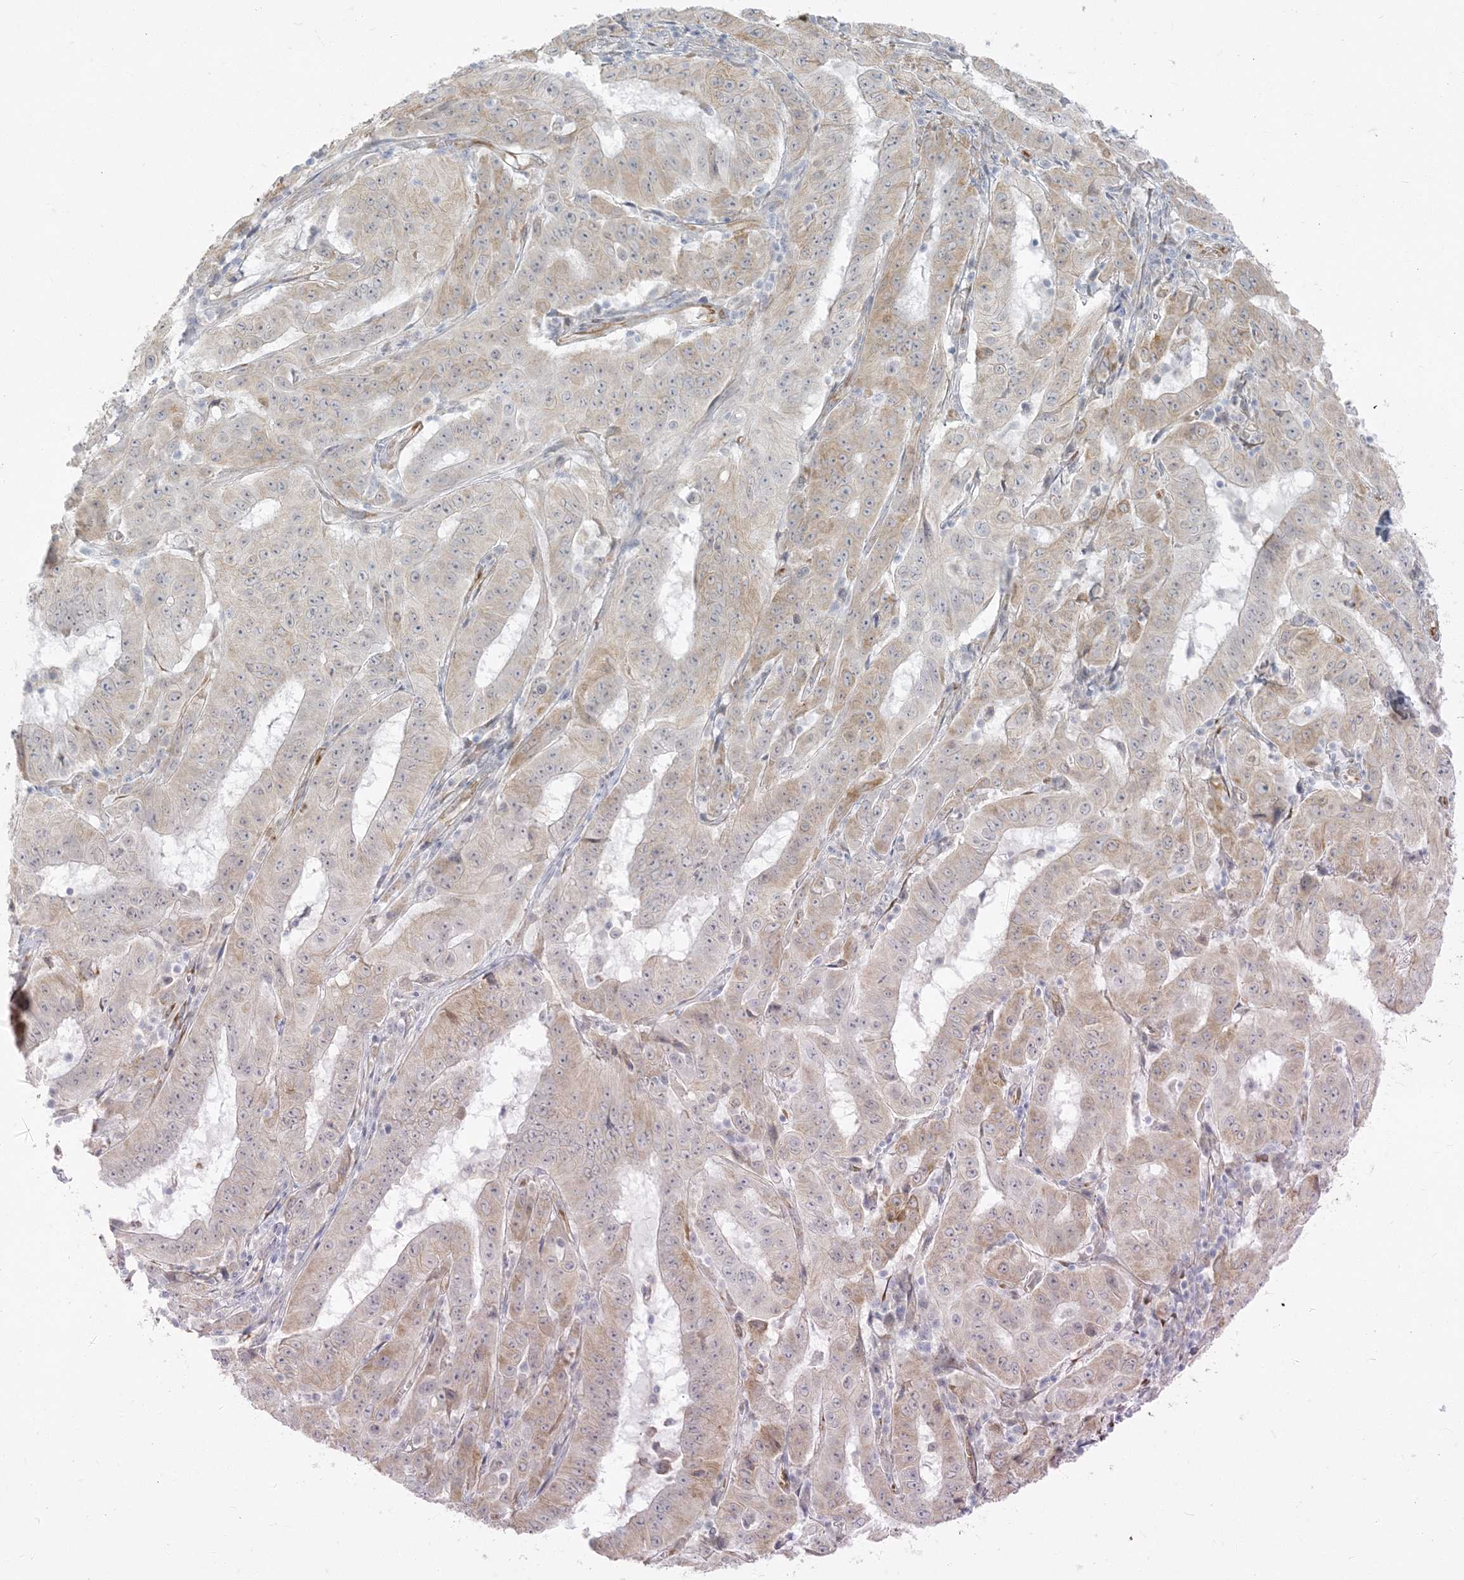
{"staining": {"intensity": "weak", "quantity": "25%-75%", "location": "cytoplasmic/membranous"}, "tissue": "pancreatic cancer", "cell_type": "Tumor cells", "image_type": "cancer", "snomed": [{"axis": "morphology", "description": "Adenocarcinoma, NOS"}, {"axis": "topography", "description": "Pancreas"}], "caption": "An immunohistochemistry (IHC) histopathology image of tumor tissue is shown. Protein staining in brown highlights weak cytoplasmic/membranous positivity in pancreatic cancer within tumor cells.", "gene": "ZC3H6", "patient": {"sex": "male", "age": 63}}